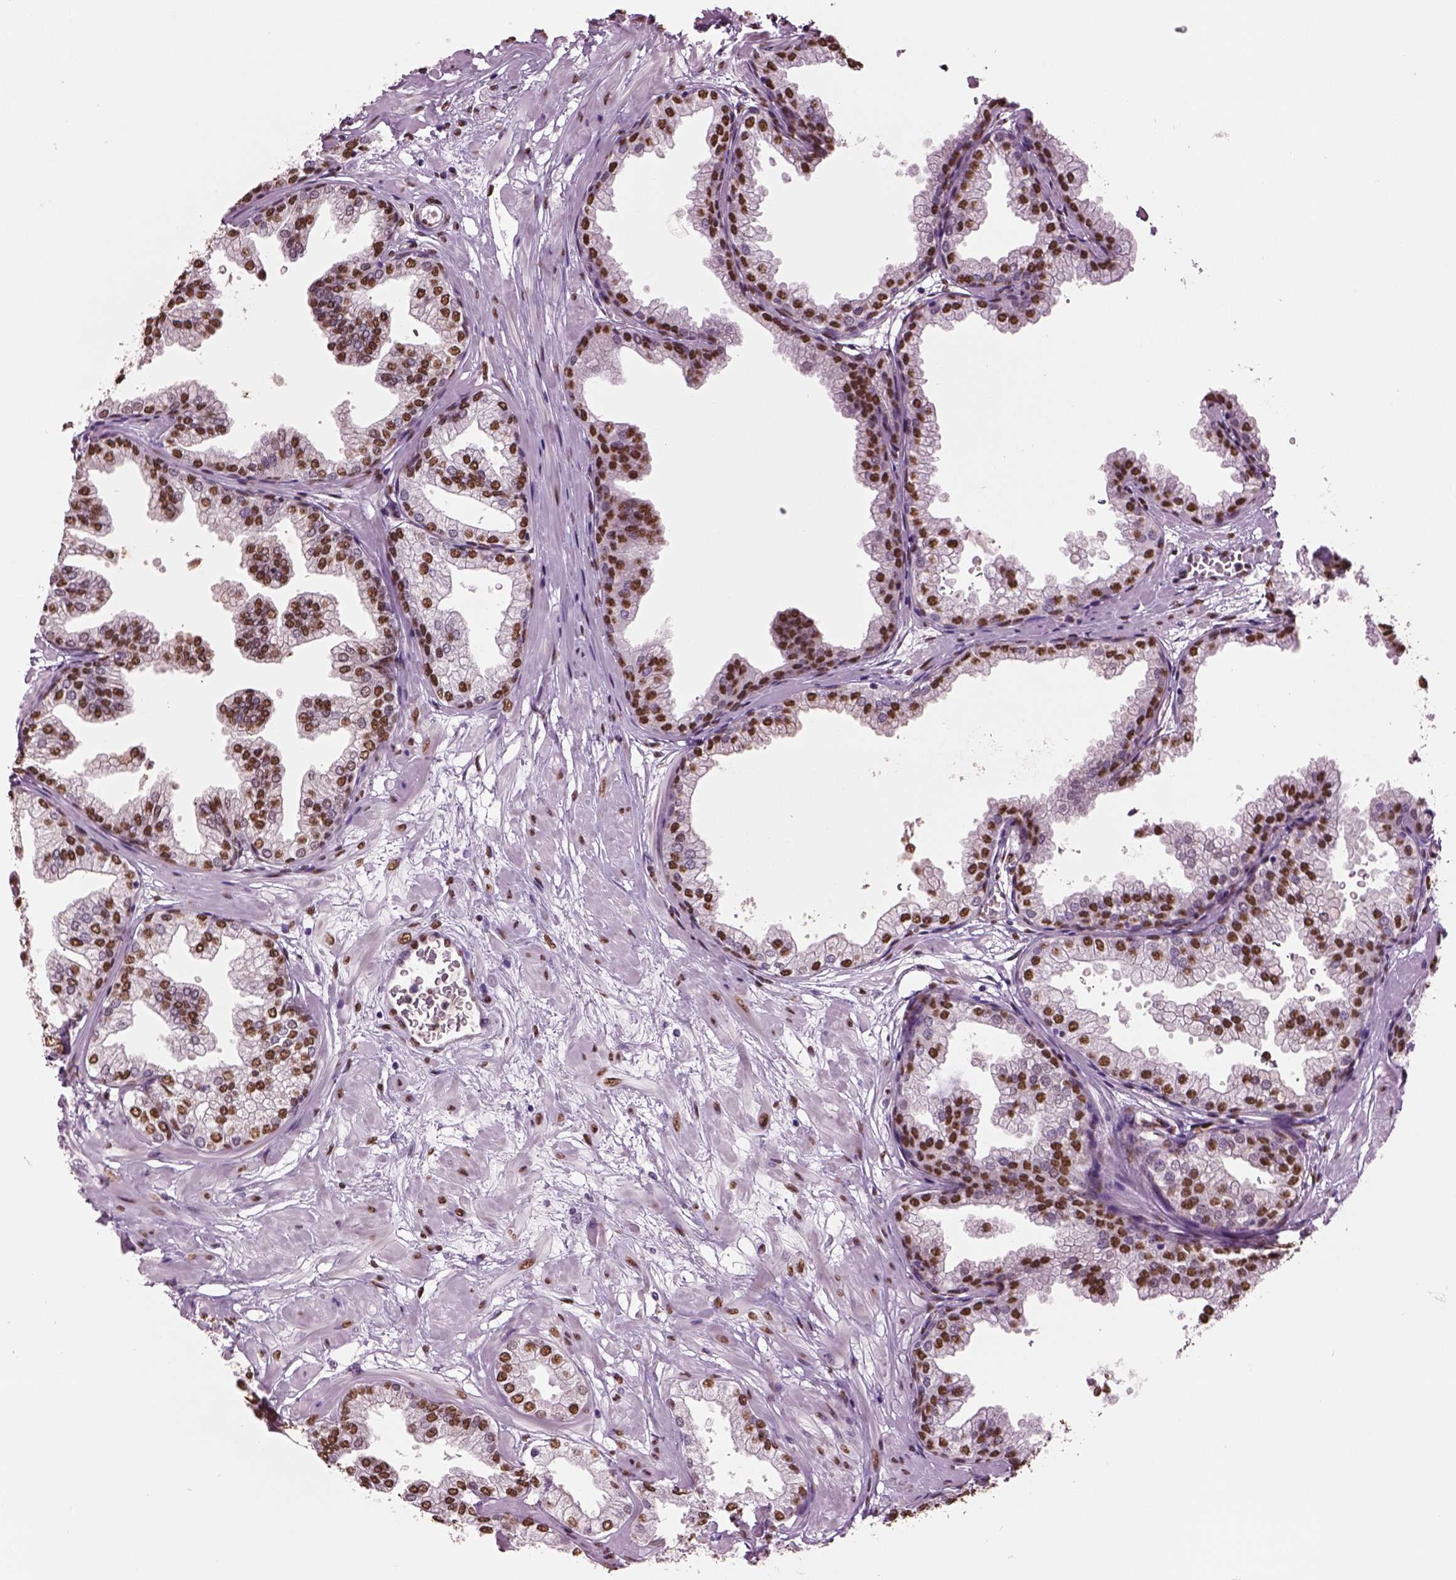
{"staining": {"intensity": "strong", "quantity": ">75%", "location": "nuclear"}, "tissue": "prostate", "cell_type": "Glandular cells", "image_type": "normal", "snomed": [{"axis": "morphology", "description": "Normal tissue, NOS"}, {"axis": "topography", "description": "Prostate"}], "caption": "A brown stain labels strong nuclear expression of a protein in glandular cells of normal prostate. (DAB (3,3'-diaminobenzidine) IHC with brightfield microscopy, high magnification).", "gene": "DDX3X", "patient": {"sex": "male", "age": 37}}